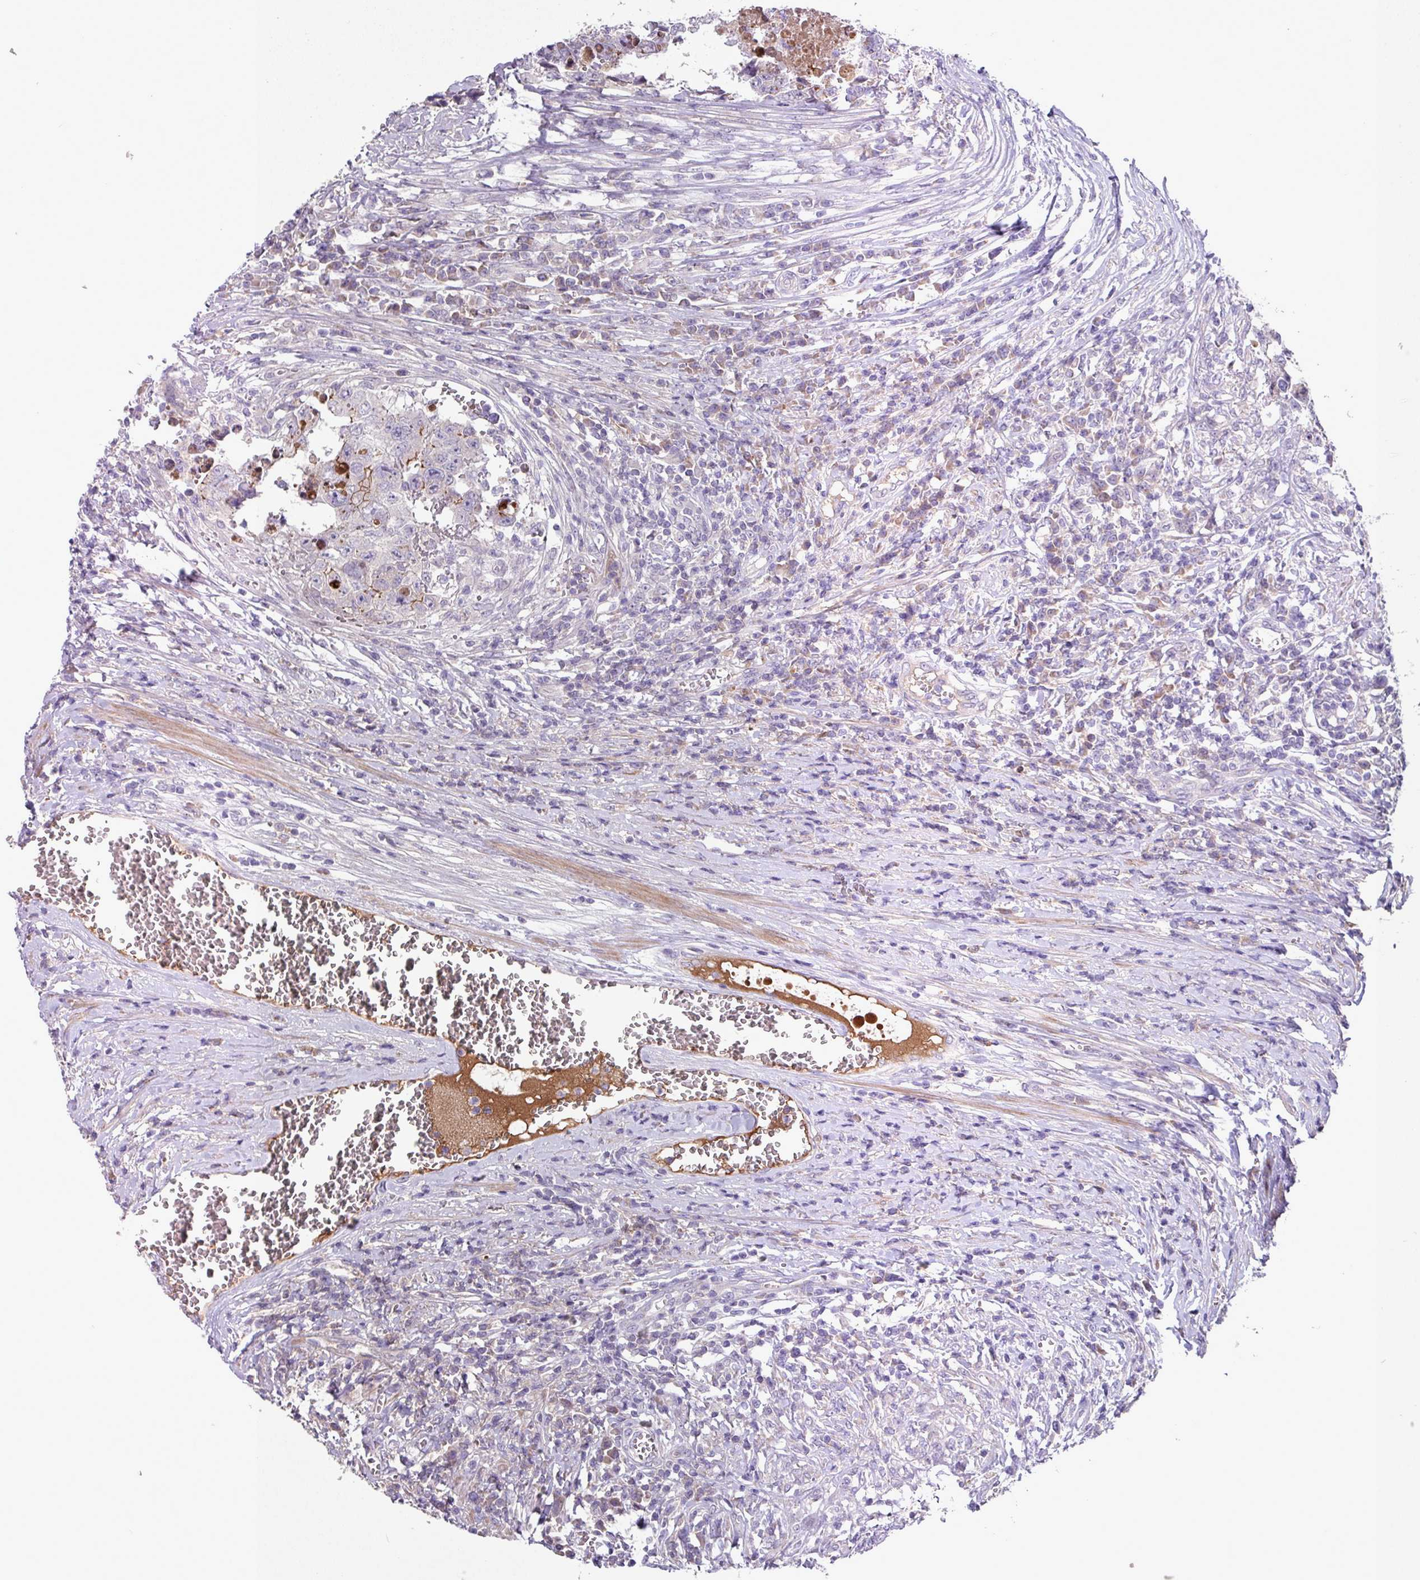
{"staining": {"intensity": "weak", "quantity": "<25%", "location": "cytoplasmic/membranous"}, "tissue": "testis cancer", "cell_type": "Tumor cells", "image_type": "cancer", "snomed": [{"axis": "morphology", "description": "Carcinoma, Embryonal, NOS"}, {"axis": "topography", "description": "Testis"}], "caption": "IHC image of neoplastic tissue: embryonal carcinoma (testis) stained with DAB (3,3'-diaminobenzidine) exhibits no significant protein positivity in tumor cells.", "gene": "IQCJ", "patient": {"sex": "male", "age": 25}}